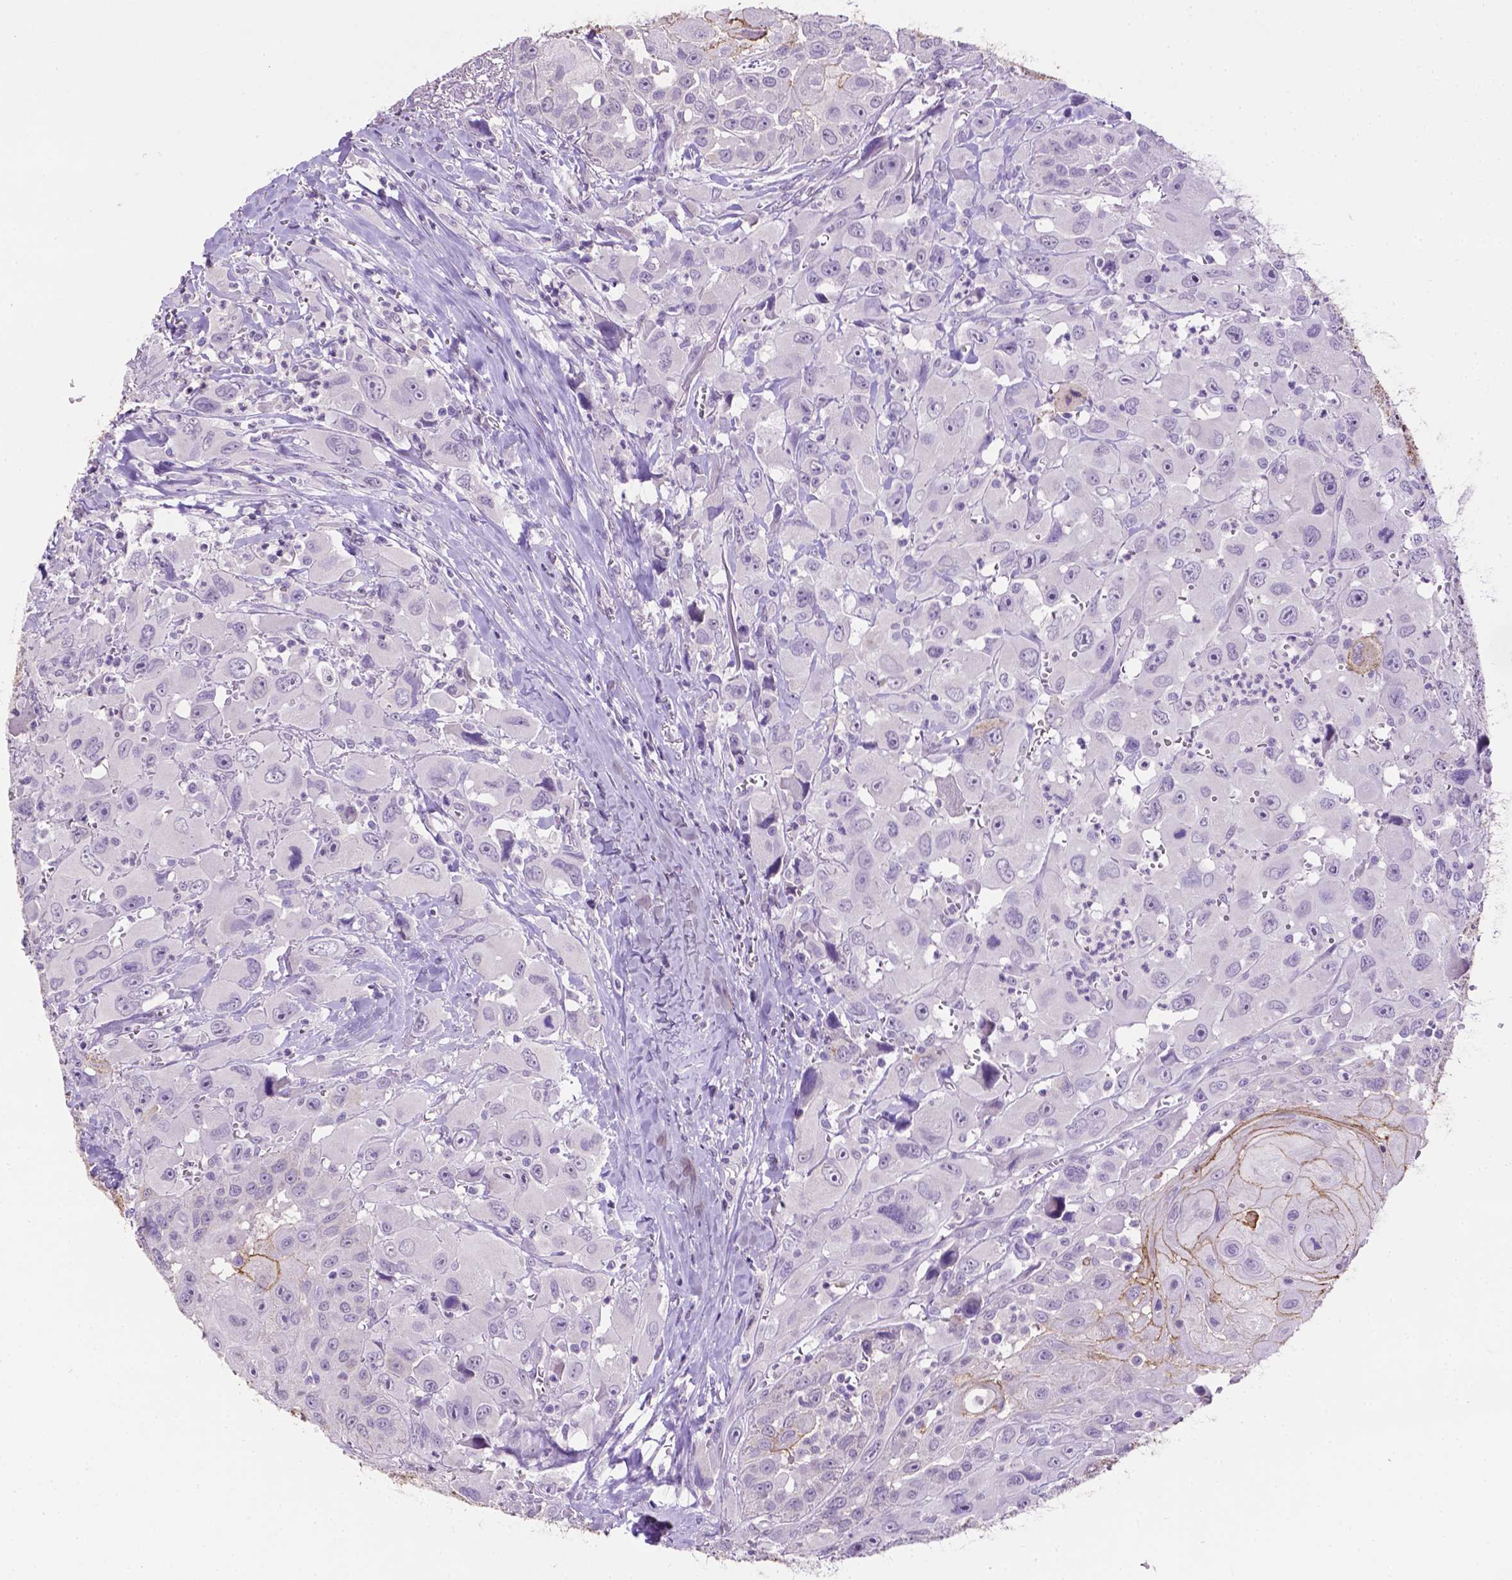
{"staining": {"intensity": "moderate", "quantity": "<25%", "location": "cytoplasmic/membranous"}, "tissue": "head and neck cancer", "cell_type": "Tumor cells", "image_type": "cancer", "snomed": [{"axis": "morphology", "description": "Squamous cell carcinoma, NOS"}, {"axis": "morphology", "description": "Squamous cell carcinoma, metastatic, NOS"}, {"axis": "topography", "description": "Oral tissue"}, {"axis": "topography", "description": "Head-Neck"}], "caption": "Head and neck metastatic squamous cell carcinoma stained with a protein marker exhibits moderate staining in tumor cells.", "gene": "TACSTD2", "patient": {"sex": "female", "age": 85}}